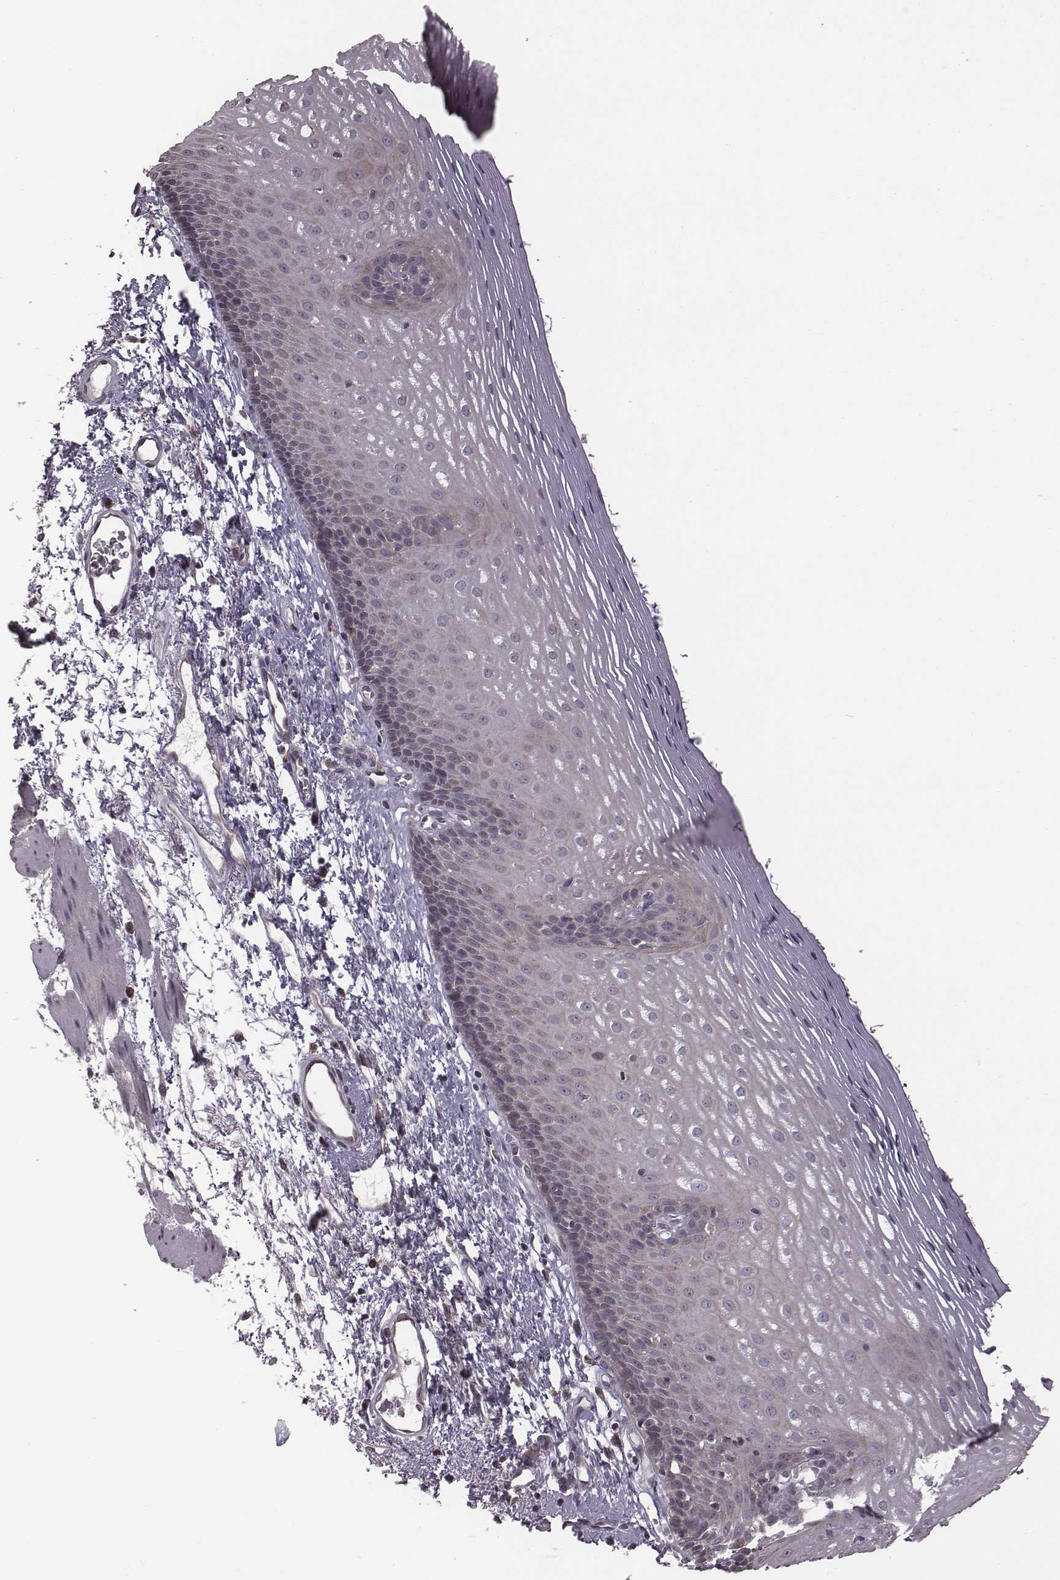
{"staining": {"intensity": "weak", "quantity": "<25%", "location": "cytoplasmic/membranous"}, "tissue": "esophagus", "cell_type": "Squamous epithelial cells", "image_type": "normal", "snomed": [{"axis": "morphology", "description": "Normal tissue, NOS"}, {"axis": "topography", "description": "Esophagus"}], "caption": "Immunohistochemistry photomicrograph of benign esophagus: esophagus stained with DAB (3,3'-diaminobenzidine) shows no significant protein positivity in squamous epithelial cells.", "gene": "BICDL1", "patient": {"sex": "male", "age": 76}}